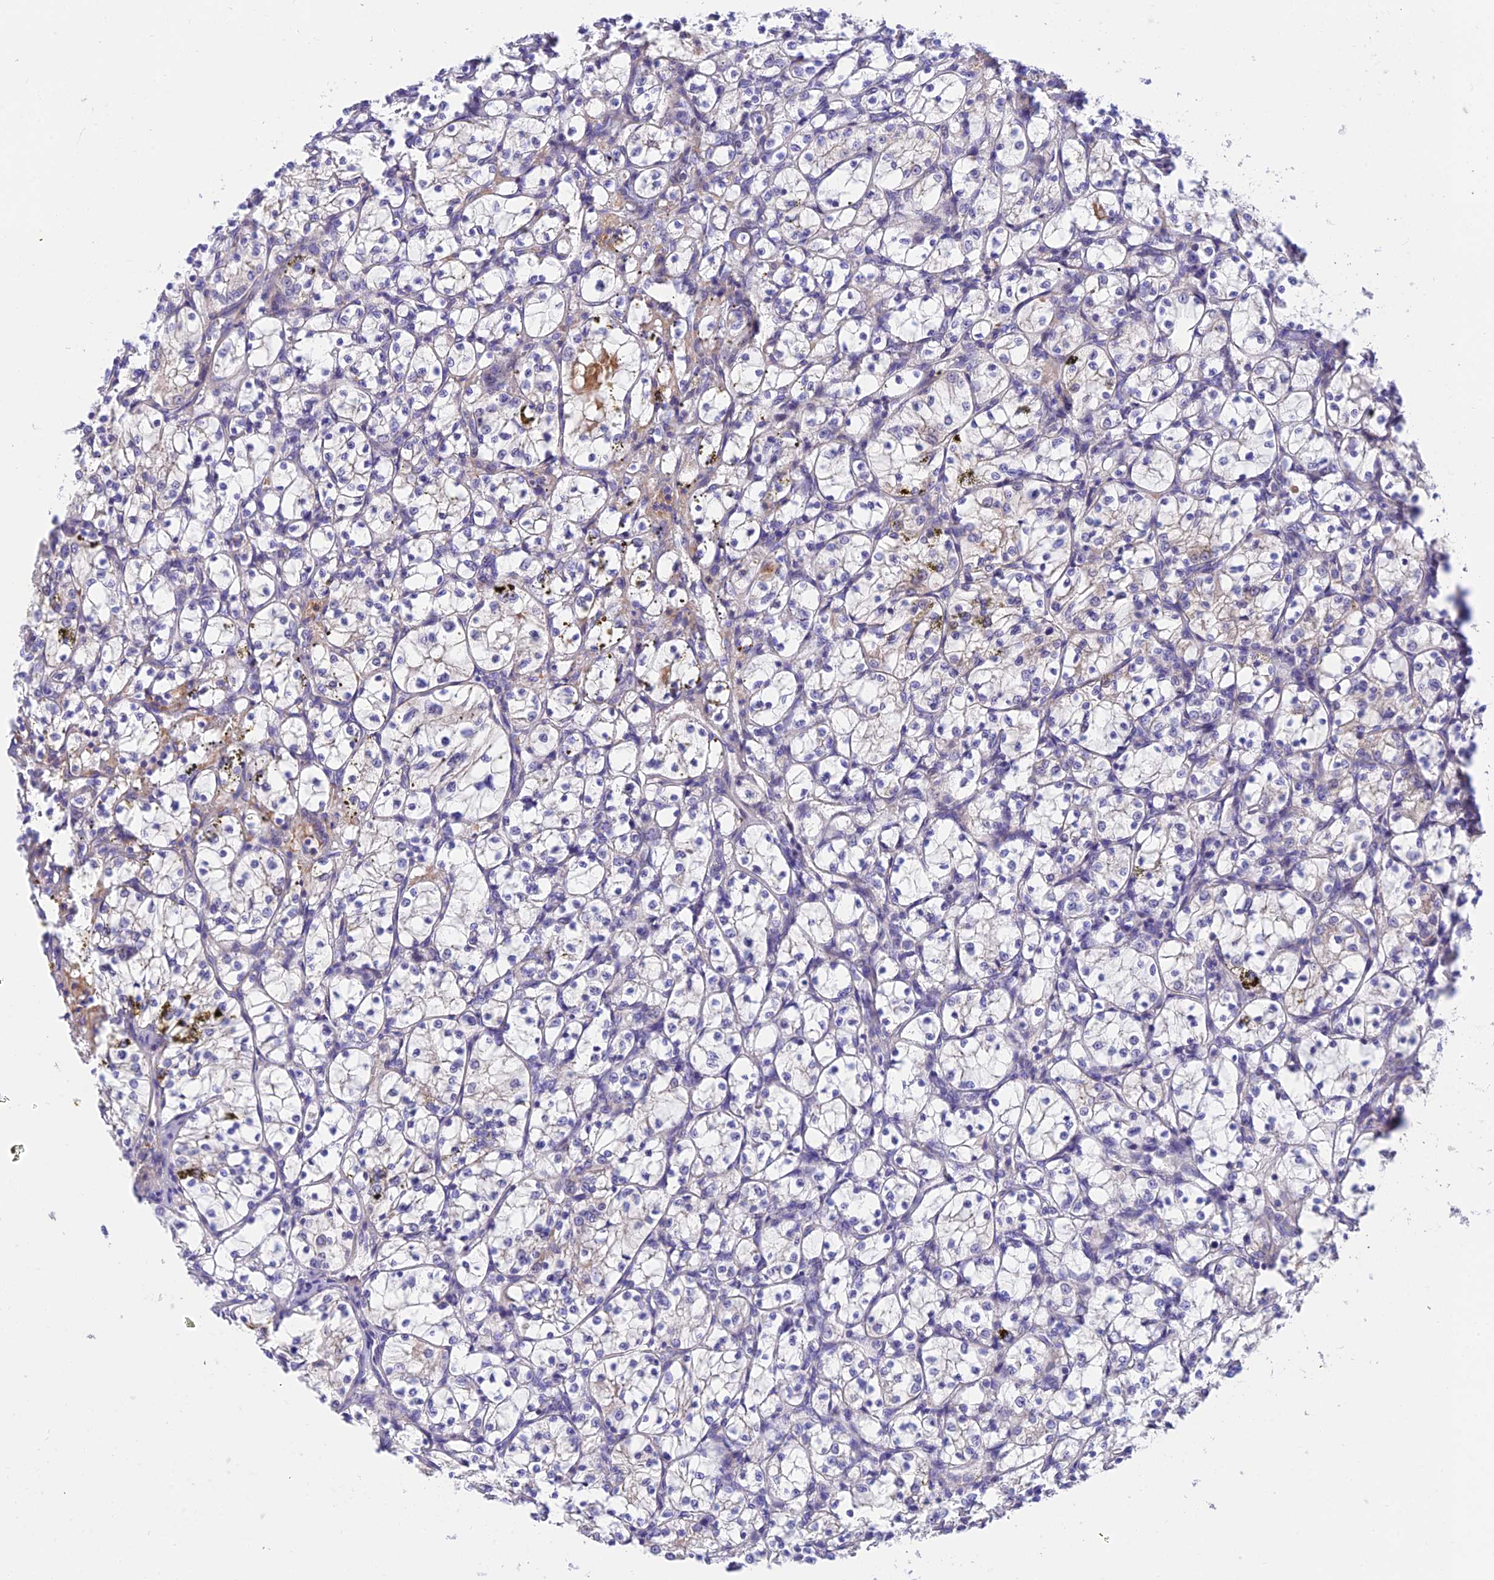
{"staining": {"intensity": "negative", "quantity": "none", "location": "none"}, "tissue": "renal cancer", "cell_type": "Tumor cells", "image_type": "cancer", "snomed": [{"axis": "morphology", "description": "Adenocarcinoma, NOS"}, {"axis": "topography", "description": "Kidney"}], "caption": "Adenocarcinoma (renal) stained for a protein using immunohistochemistry (IHC) demonstrates no expression tumor cells.", "gene": "DUSP29", "patient": {"sex": "female", "age": 69}}